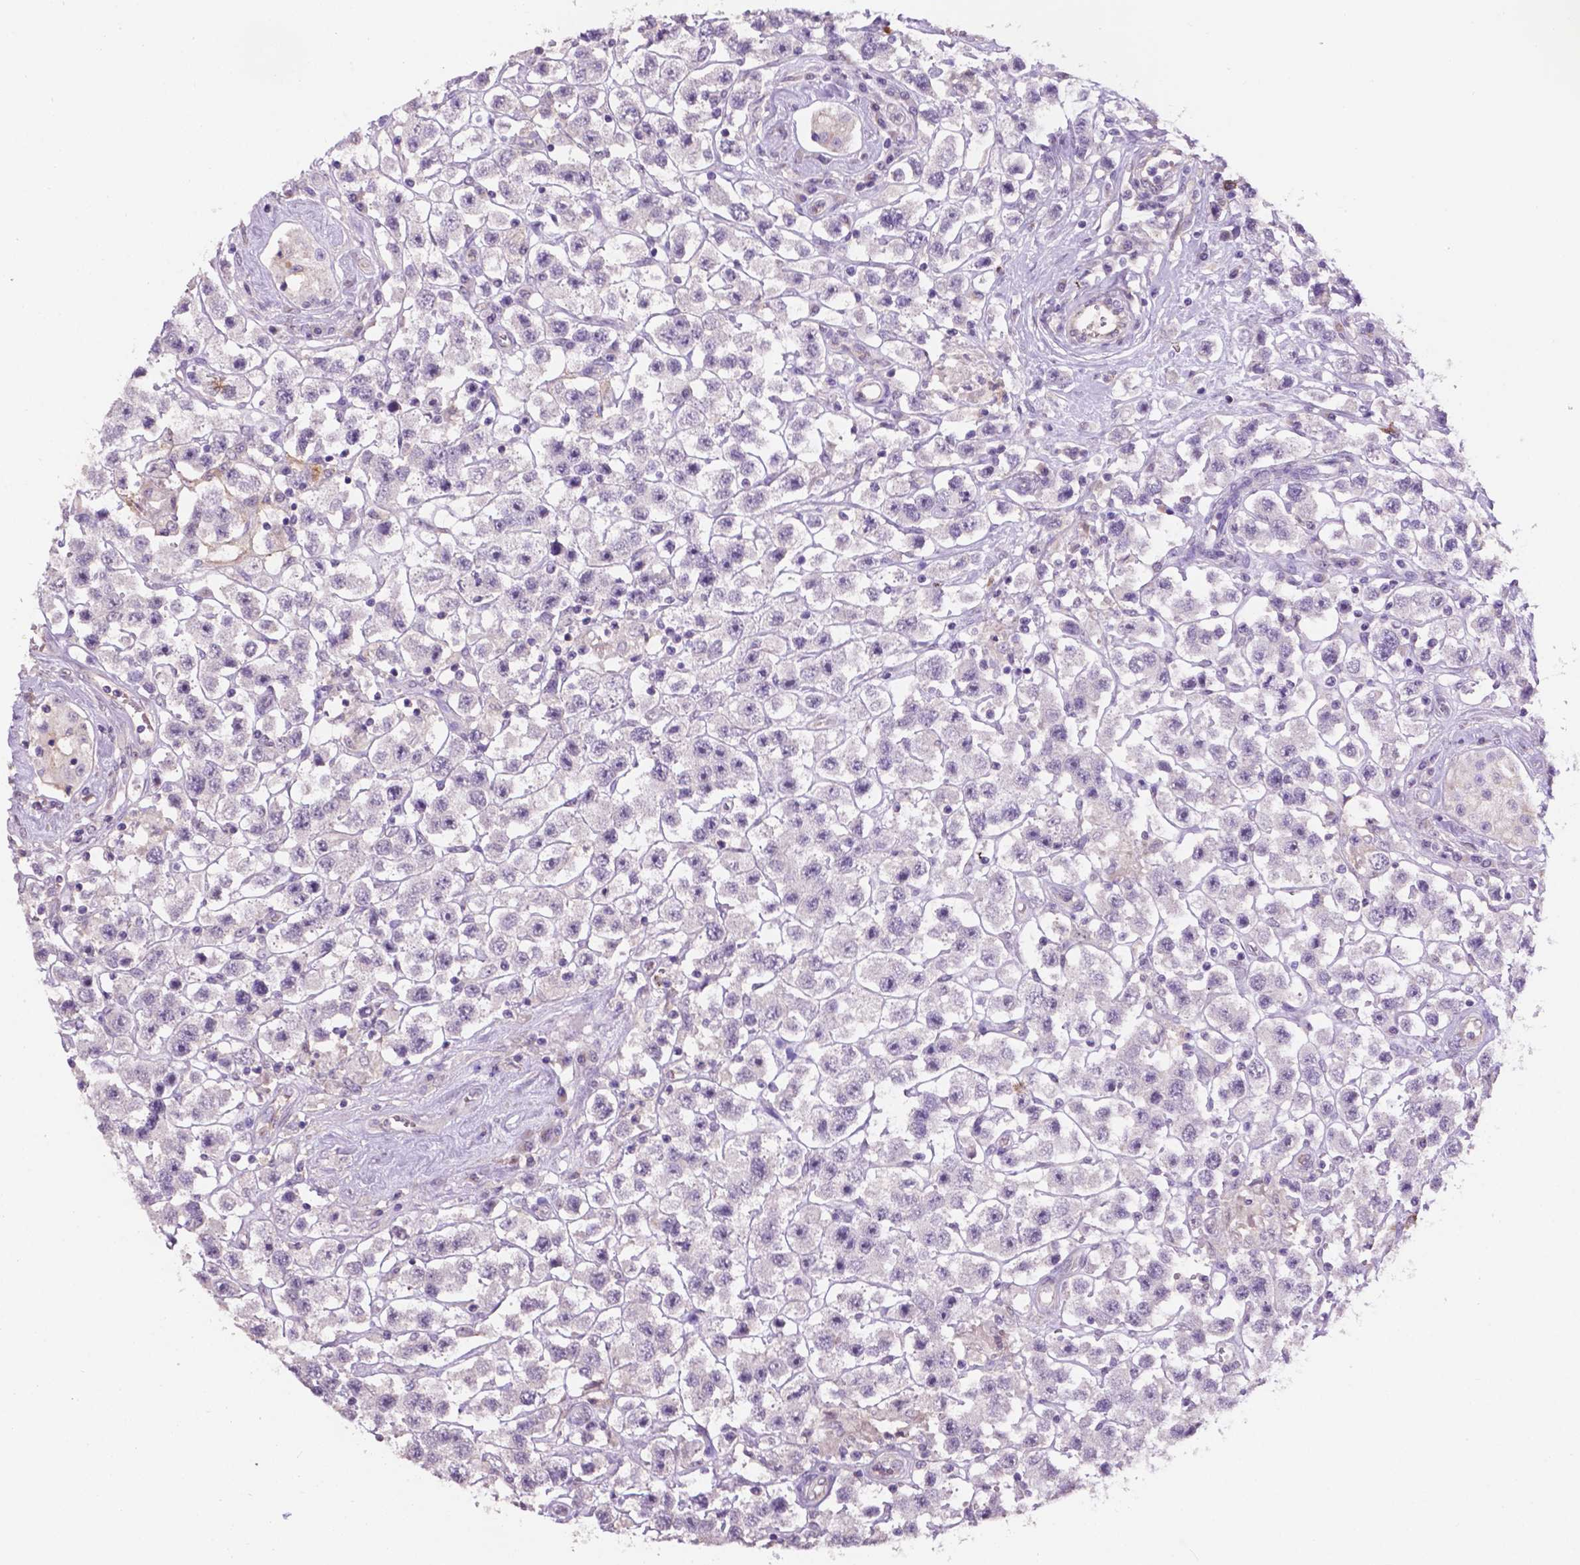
{"staining": {"intensity": "negative", "quantity": "none", "location": "none"}, "tissue": "testis cancer", "cell_type": "Tumor cells", "image_type": "cancer", "snomed": [{"axis": "morphology", "description": "Seminoma, NOS"}, {"axis": "topography", "description": "Testis"}], "caption": "Immunohistochemical staining of testis cancer reveals no significant positivity in tumor cells. The staining was performed using DAB to visualize the protein expression in brown, while the nuclei were stained in blue with hematoxylin (Magnification: 20x).", "gene": "PLSCR1", "patient": {"sex": "male", "age": 45}}